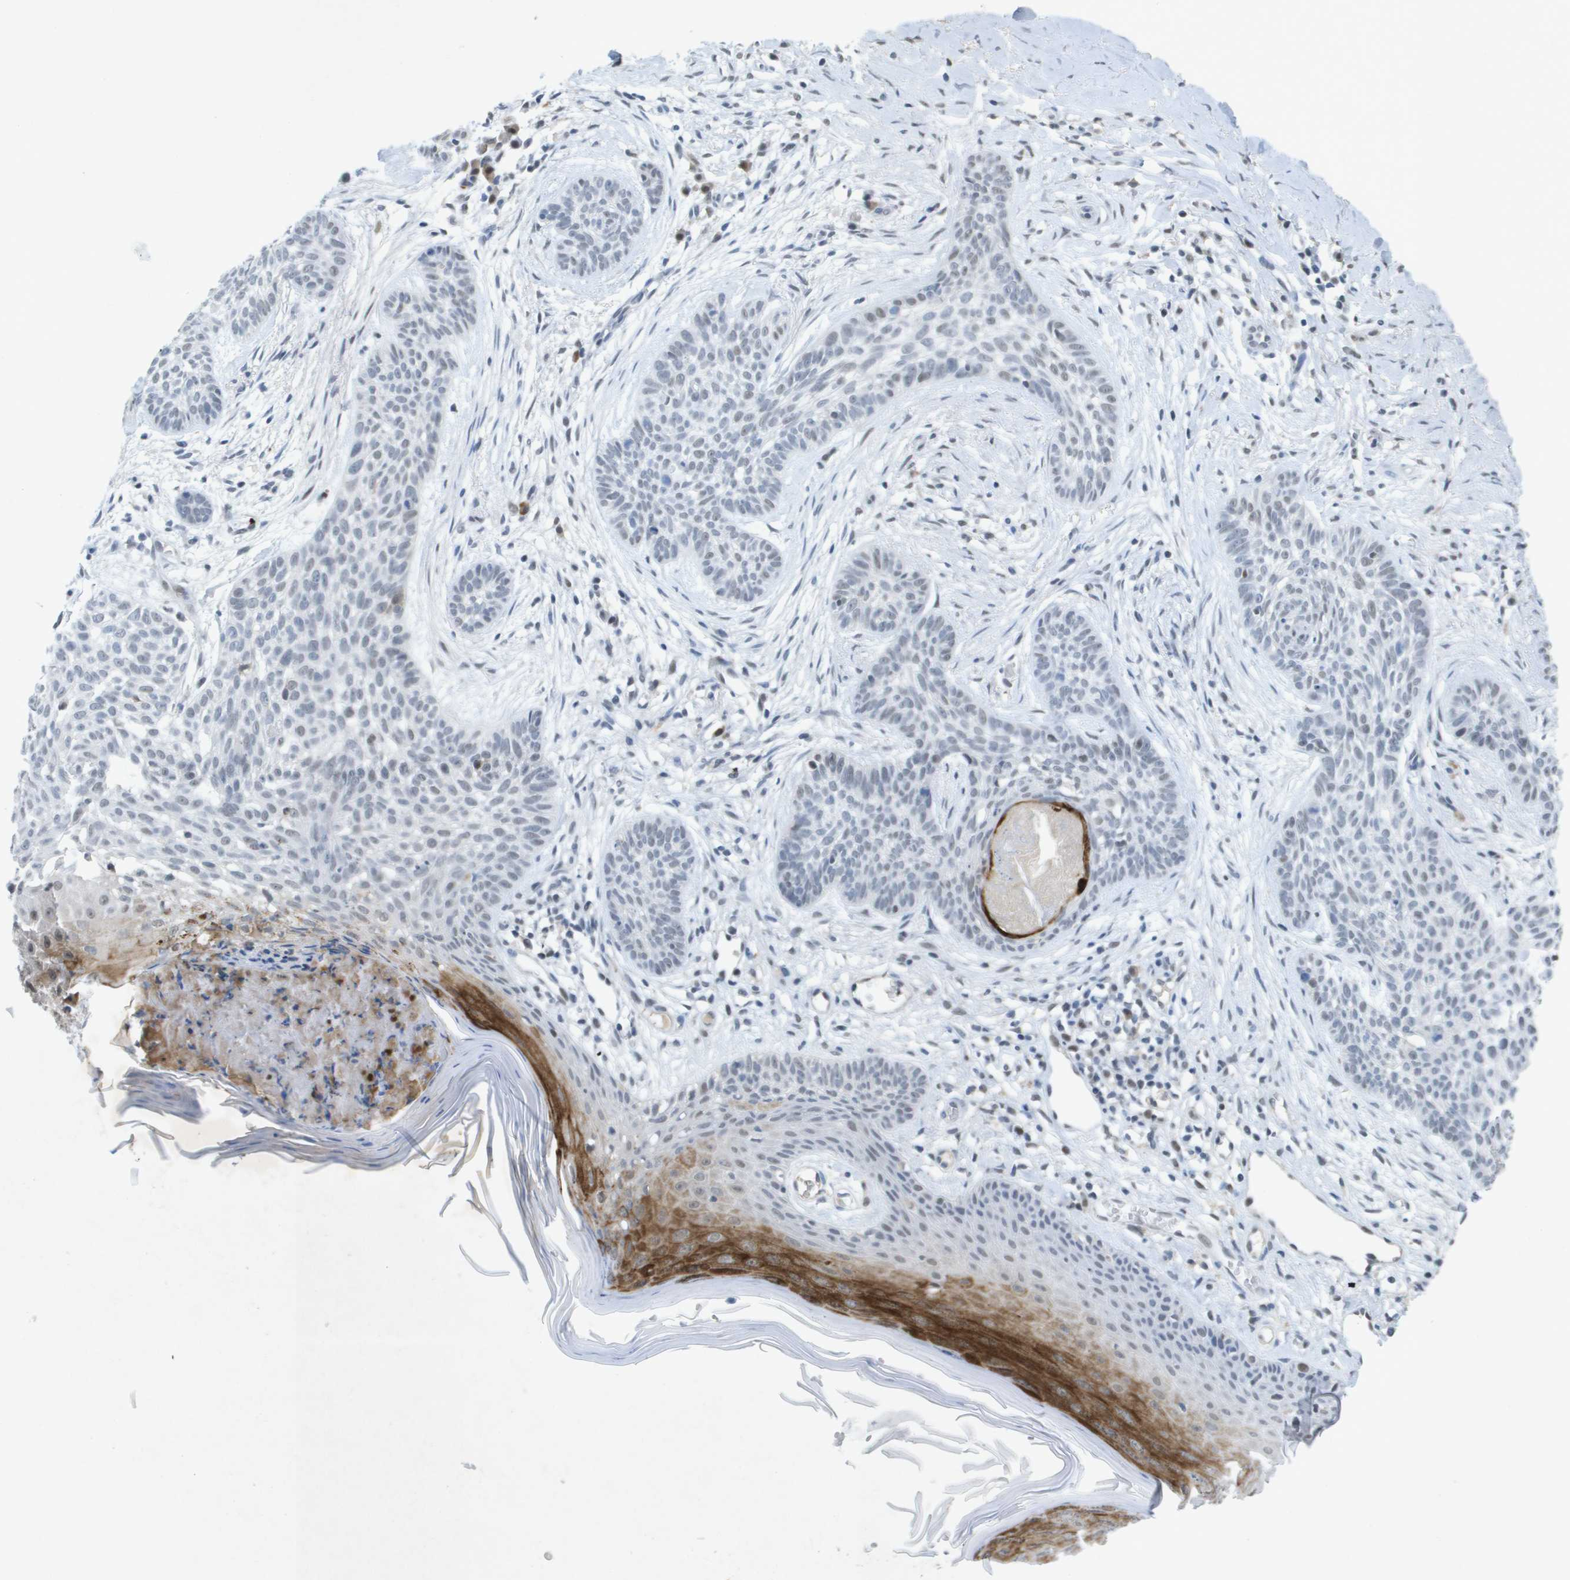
{"staining": {"intensity": "weak", "quantity": "<25%", "location": "nuclear"}, "tissue": "skin cancer", "cell_type": "Tumor cells", "image_type": "cancer", "snomed": [{"axis": "morphology", "description": "Basal cell carcinoma"}, {"axis": "topography", "description": "Skin"}], "caption": "Human skin basal cell carcinoma stained for a protein using IHC exhibits no expression in tumor cells.", "gene": "TP53RK", "patient": {"sex": "female", "age": 59}}